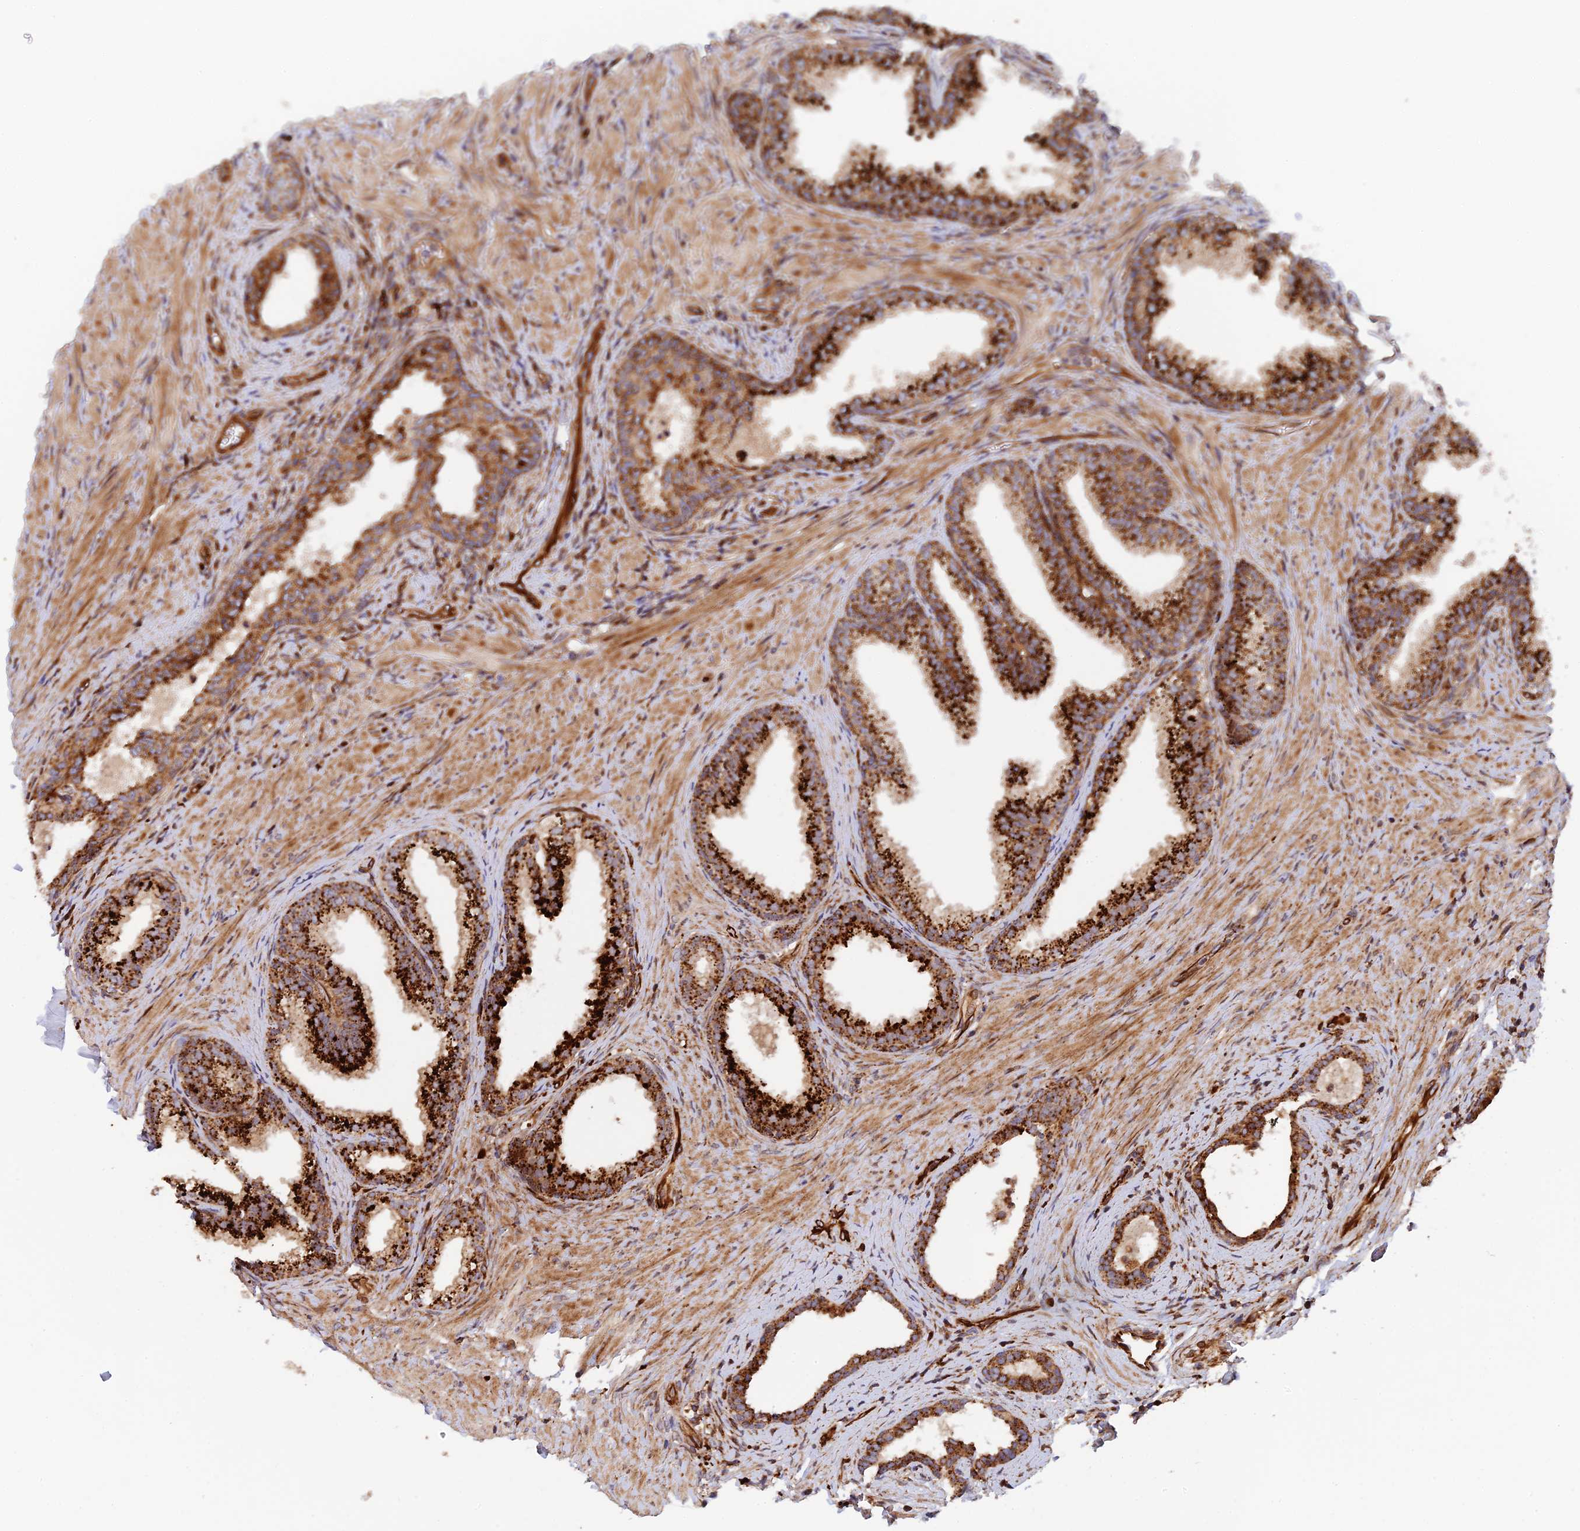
{"staining": {"intensity": "strong", "quantity": ">75%", "location": "cytoplasmic/membranous"}, "tissue": "prostate", "cell_type": "Glandular cells", "image_type": "normal", "snomed": [{"axis": "morphology", "description": "Normal tissue, NOS"}, {"axis": "topography", "description": "Prostate"}], "caption": "Immunohistochemical staining of unremarkable prostate exhibits >75% levels of strong cytoplasmic/membranous protein expression in about >75% of glandular cells. The staining is performed using DAB brown chromogen to label protein expression. The nuclei are counter-stained blue using hematoxylin.", "gene": "PPP2R3C", "patient": {"sex": "male", "age": 76}}